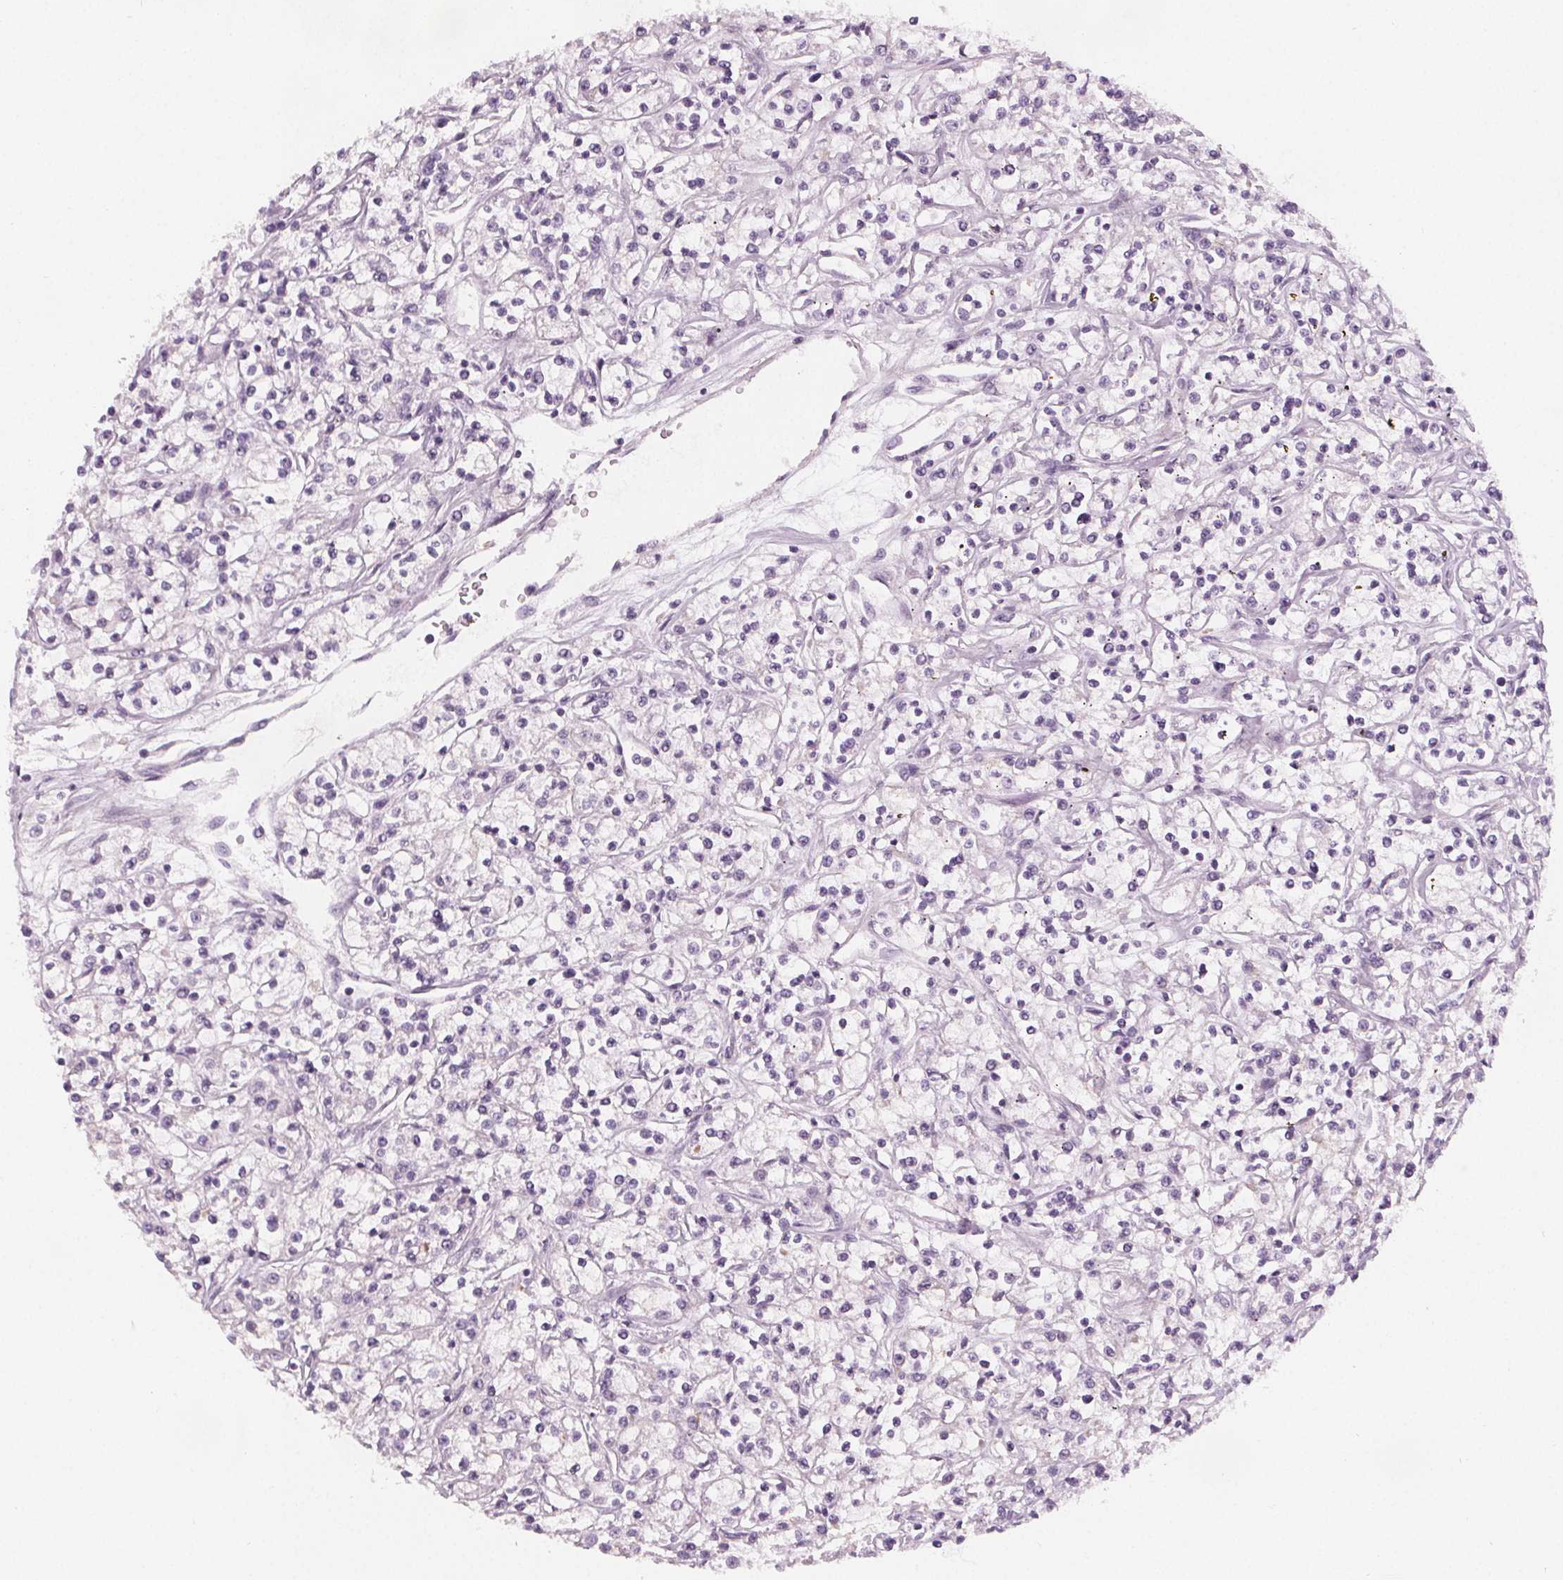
{"staining": {"intensity": "negative", "quantity": "none", "location": "none"}, "tissue": "renal cancer", "cell_type": "Tumor cells", "image_type": "cancer", "snomed": [{"axis": "morphology", "description": "Adenocarcinoma, NOS"}, {"axis": "topography", "description": "Kidney"}], "caption": "High magnification brightfield microscopy of adenocarcinoma (renal) stained with DAB (brown) and counterstained with hematoxylin (blue): tumor cells show no significant positivity. The staining is performed using DAB (3,3'-diaminobenzidine) brown chromogen with nuclei counter-stained in using hematoxylin.", "gene": "SLC5A12", "patient": {"sex": "female", "age": 59}}